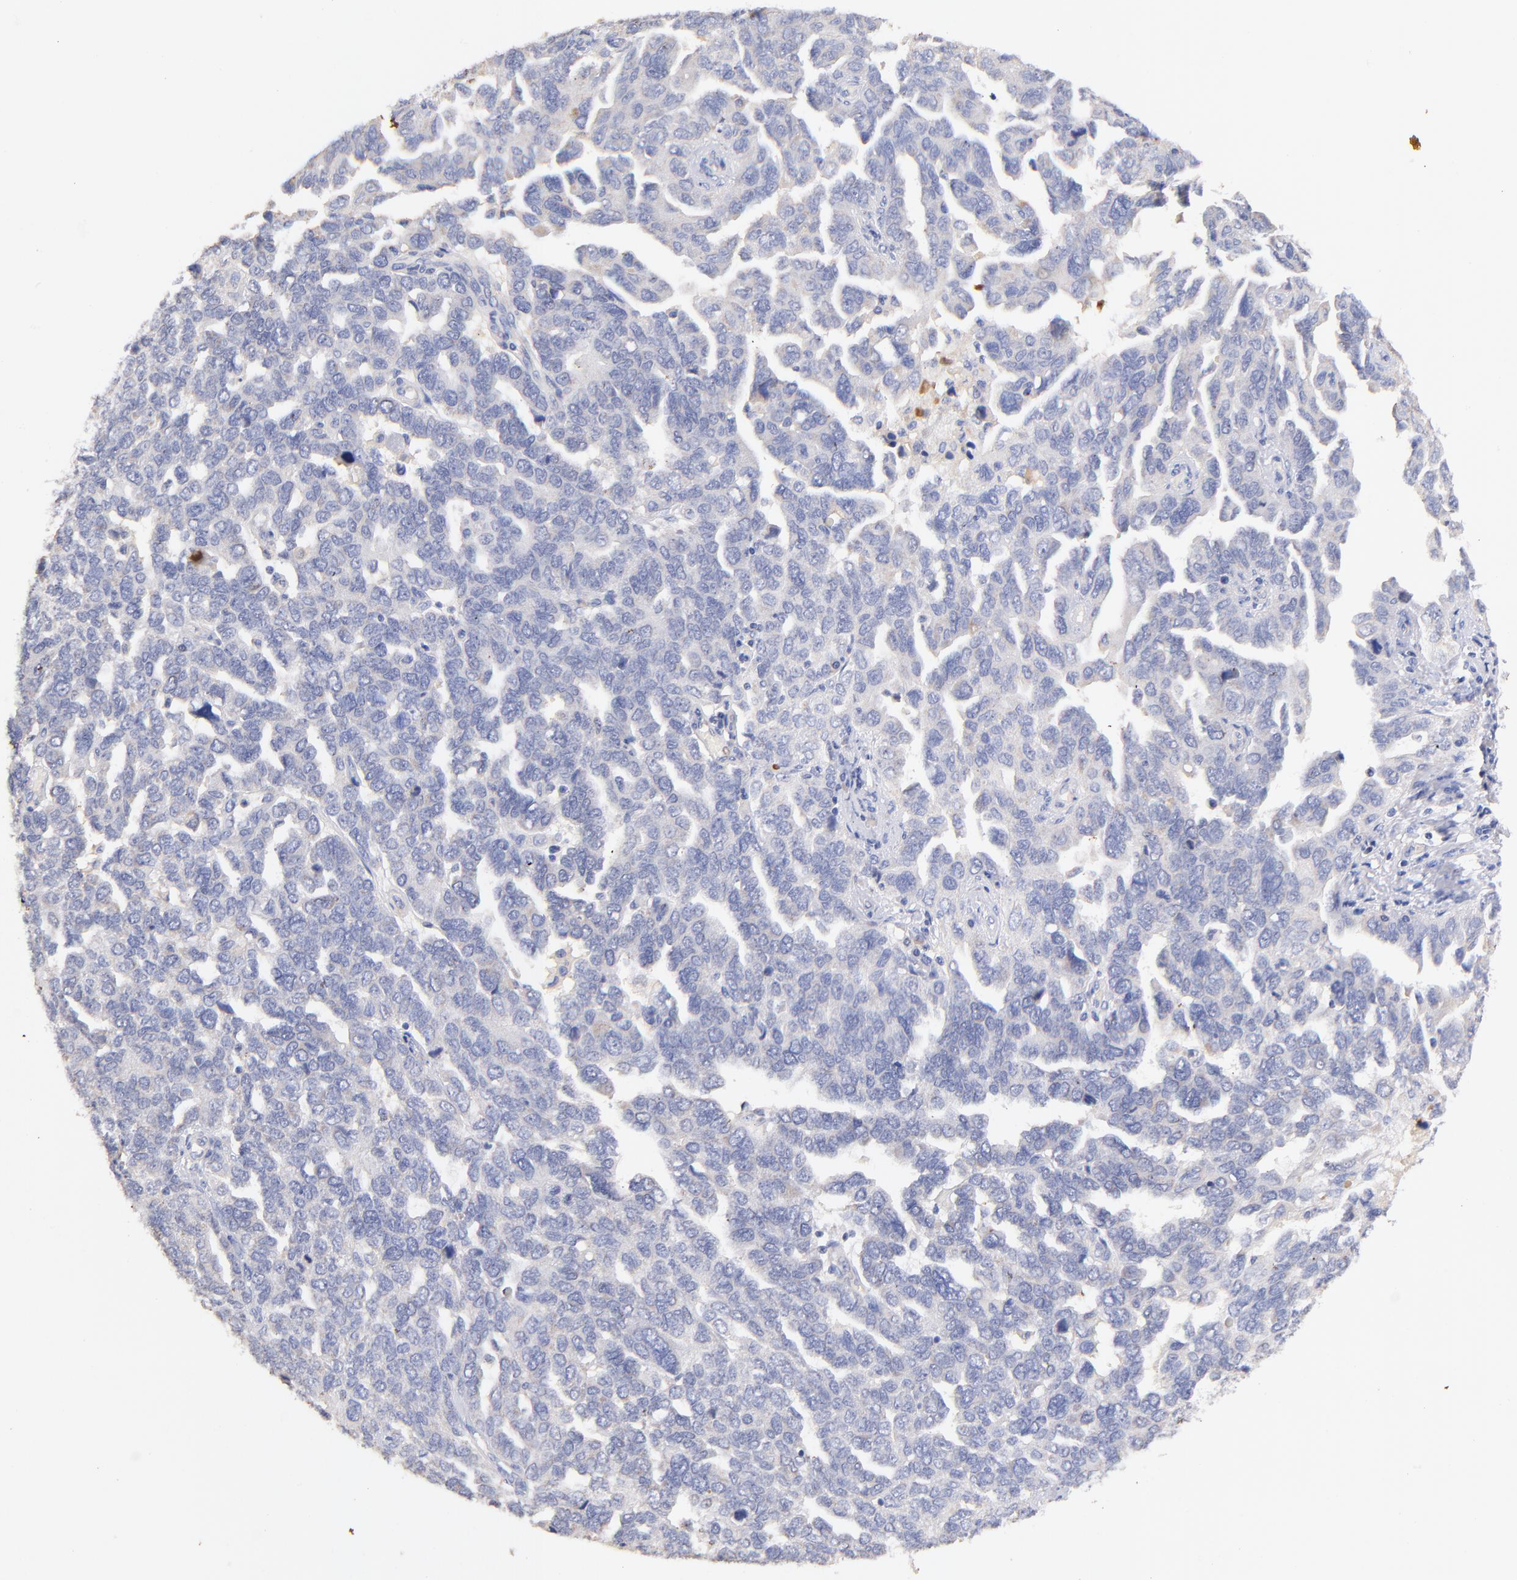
{"staining": {"intensity": "negative", "quantity": "none", "location": "none"}, "tissue": "ovarian cancer", "cell_type": "Tumor cells", "image_type": "cancer", "snomed": [{"axis": "morphology", "description": "Cystadenocarcinoma, serous, NOS"}, {"axis": "topography", "description": "Ovary"}], "caption": "This is an immunohistochemistry (IHC) image of ovarian cancer (serous cystadenocarcinoma). There is no staining in tumor cells.", "gene": "IGLV7-43", "patient": {"sex": "female", "age": 64}}